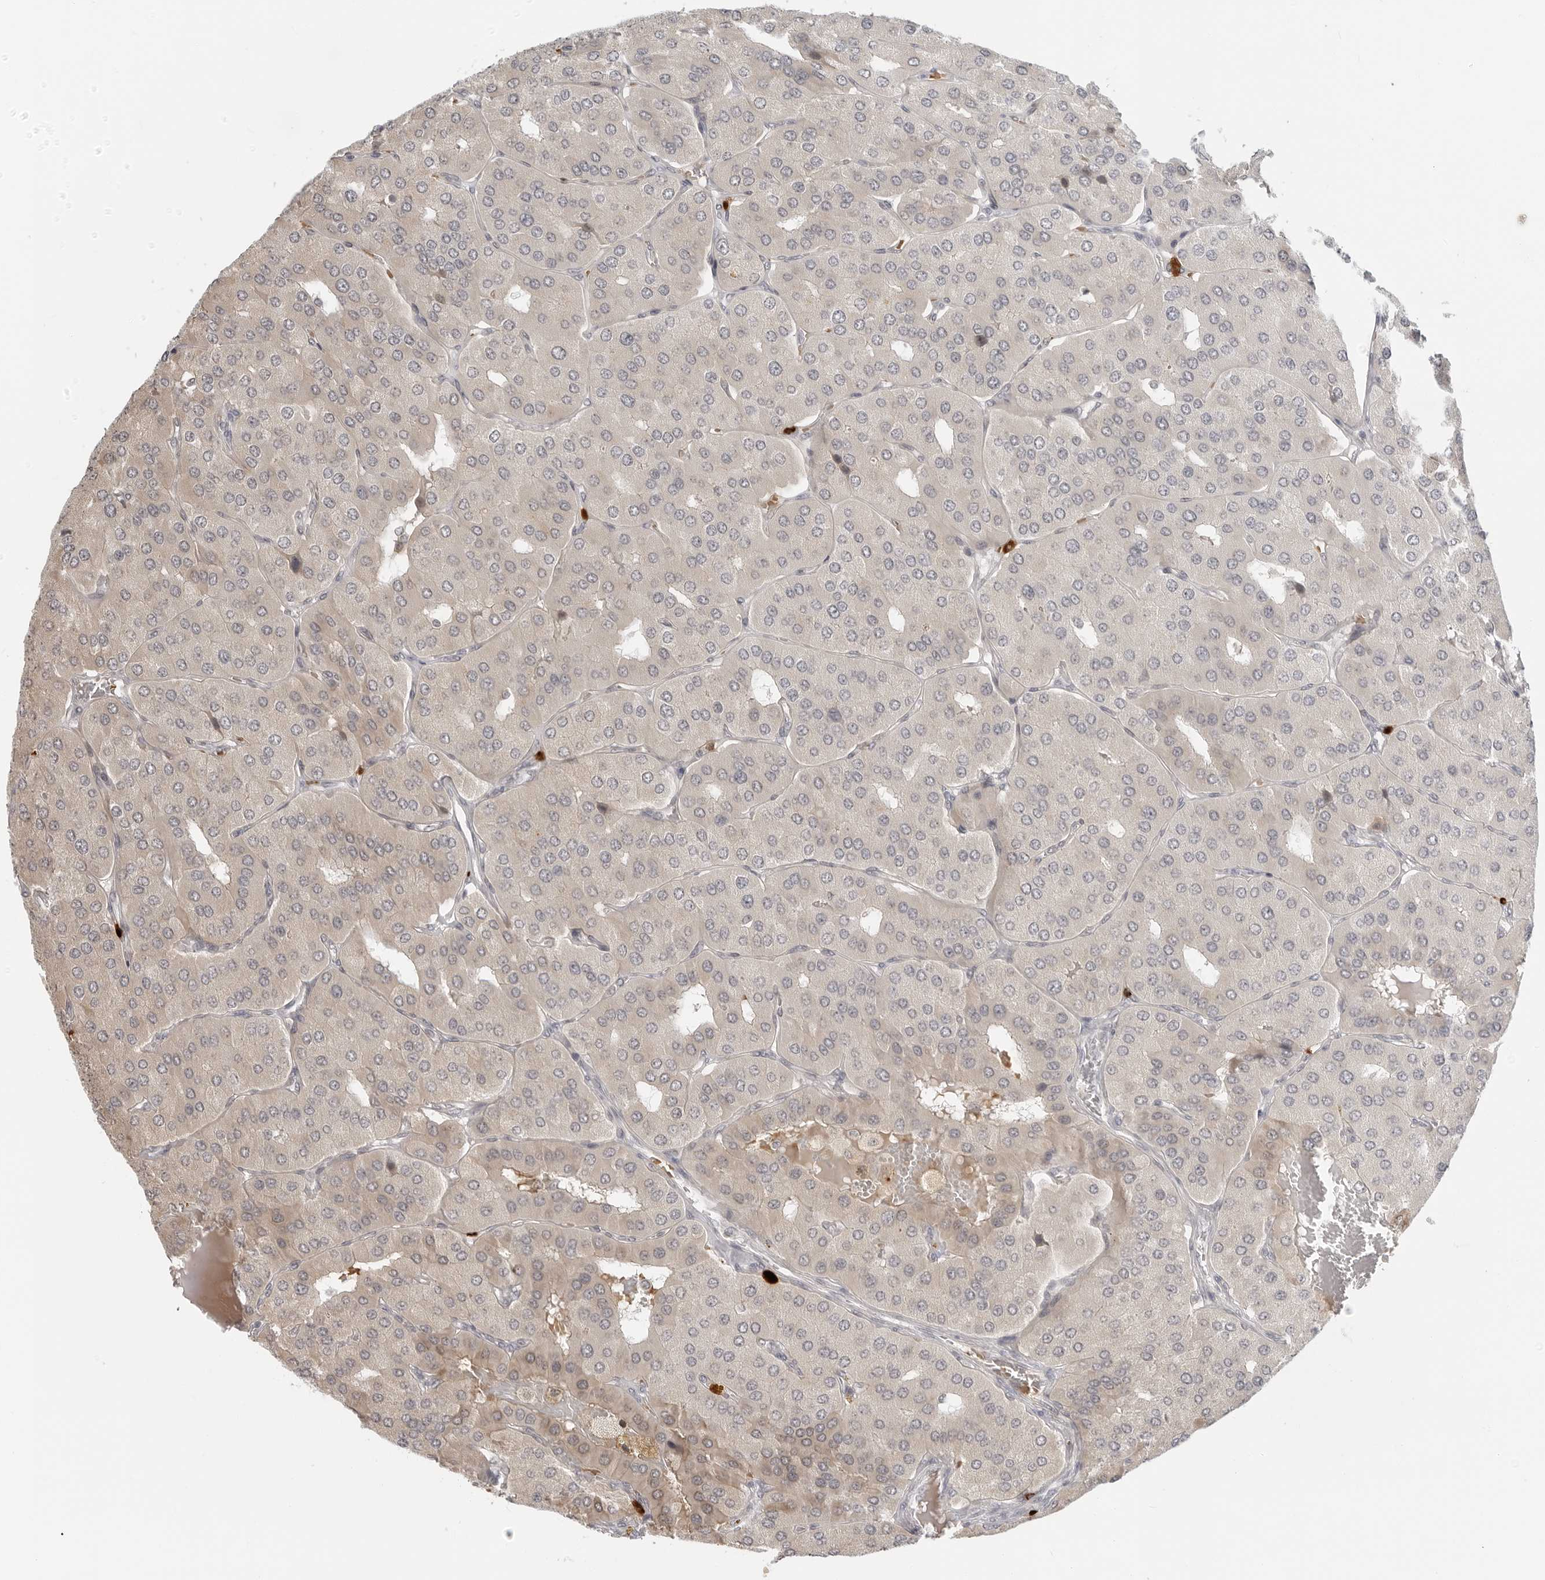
{"staining": {"intensity": "moderate", "quantity": "25%-75%", "location": "cytoplasmic/membranous"}, "tissue": "parathyroid gland", "cell_type": "Glandular cells", "image_type": "normal", "snomed": [{"axis": "morphology", "description": "Normal tissue, NOS"}, {"axis": "morphology", "description": "Adenoma, NOS"}, {"axis": "topography", "description": "Parathyroid gland"}], "caption": "This photomicrograph exhibits immunohistochemistry staining of benign parathyroid gland, with medium moderate cytoplasmic/membranous staining in about 25%-75% of glandular cells.", "gene": "SUGCT", "patient": {"sex": "female", "age": 86}}